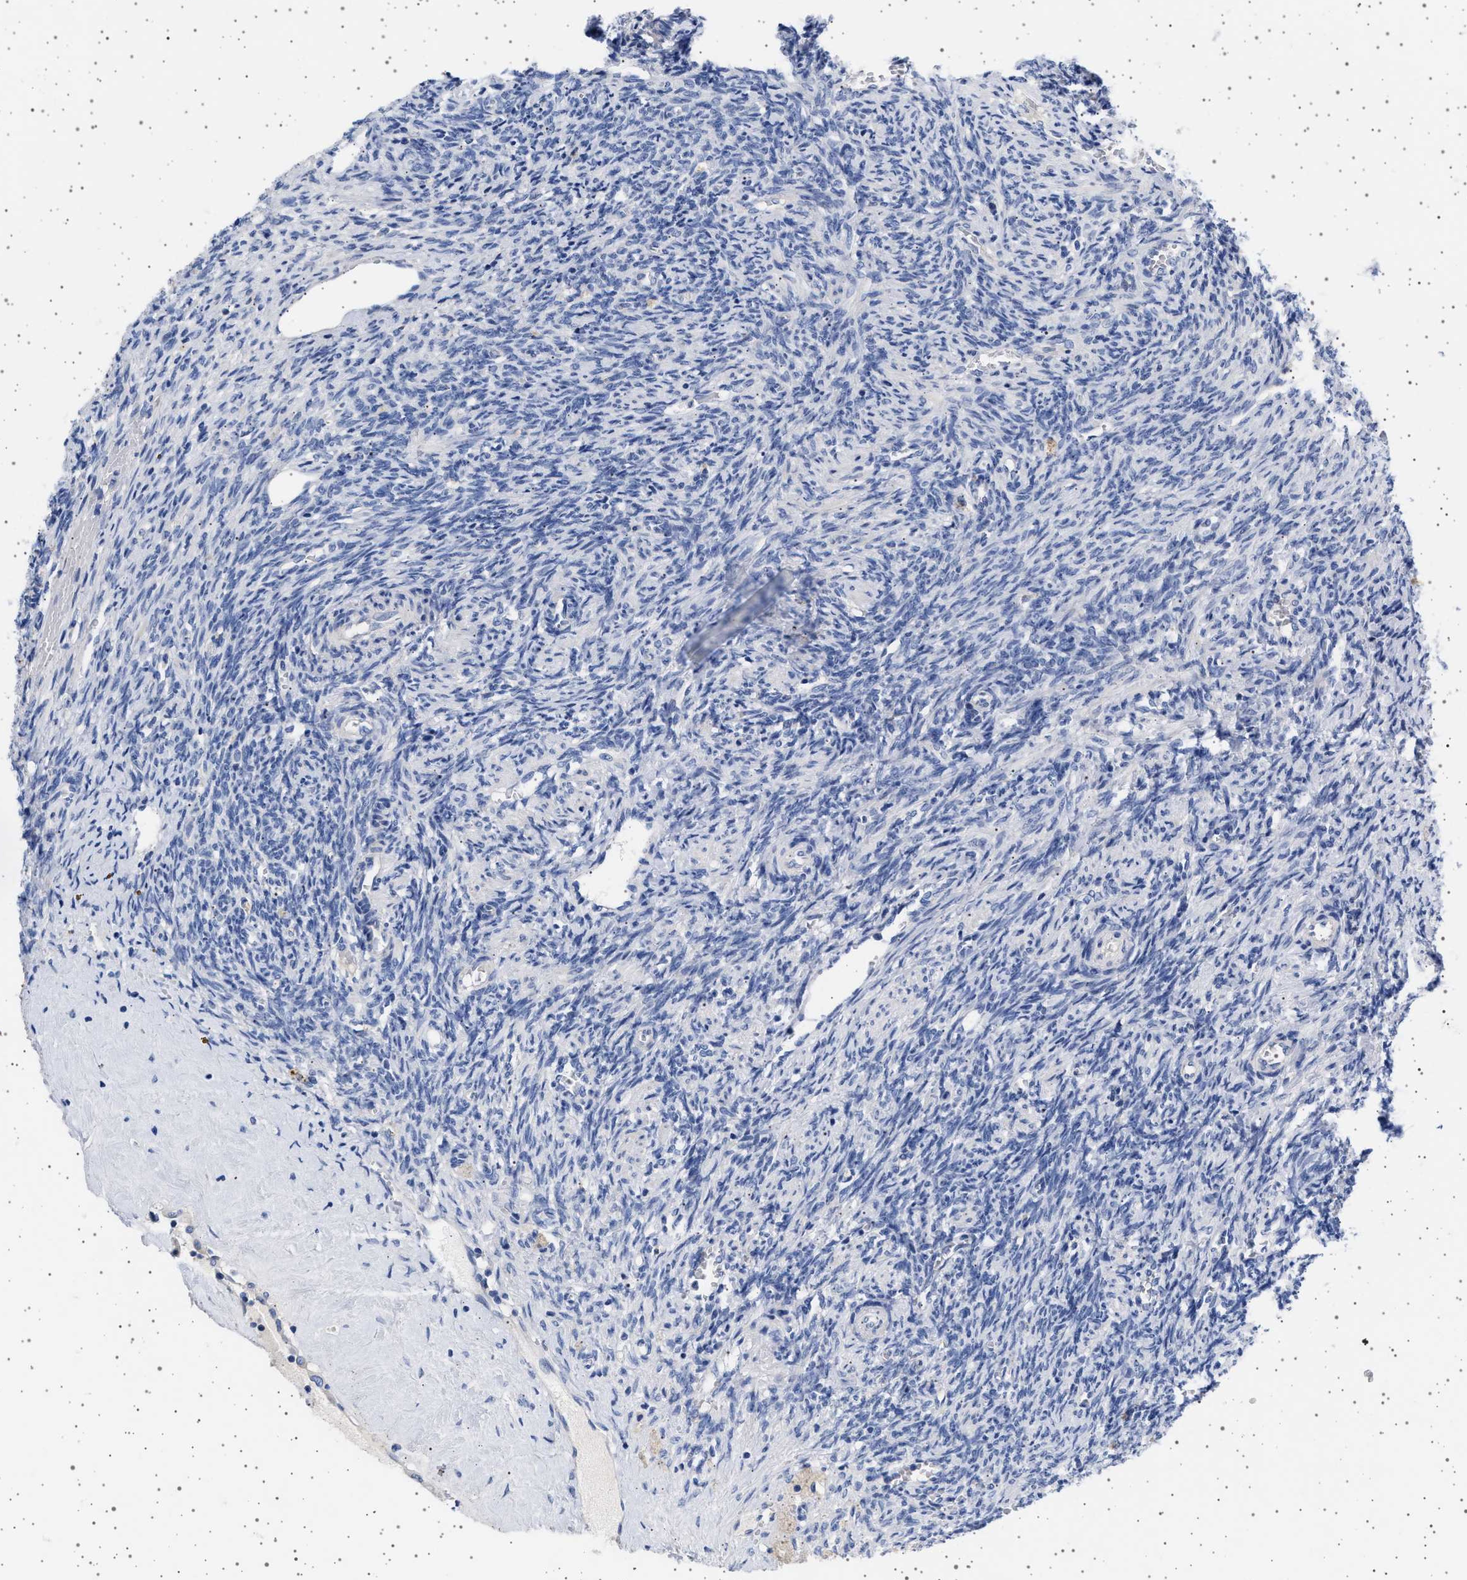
{"staining": {"intensity": "negative", "quantity": "none", "location": "none"}, "tissue": "ovary", "cell_type": "Ovarian stroma cells", "image_type": "normal", "snomed": [{"axis": "morphology", "description": "Normal tissue, NOS"}, {"axis": "topography", "description": "Ovary"}], "caption": "This is an IHC histopathology image of unremarkable ovary. There is no positivity in ovarian stroma cells.", "gene": "TRMT10B", "patient": {"sex": "female", "age": 41}}